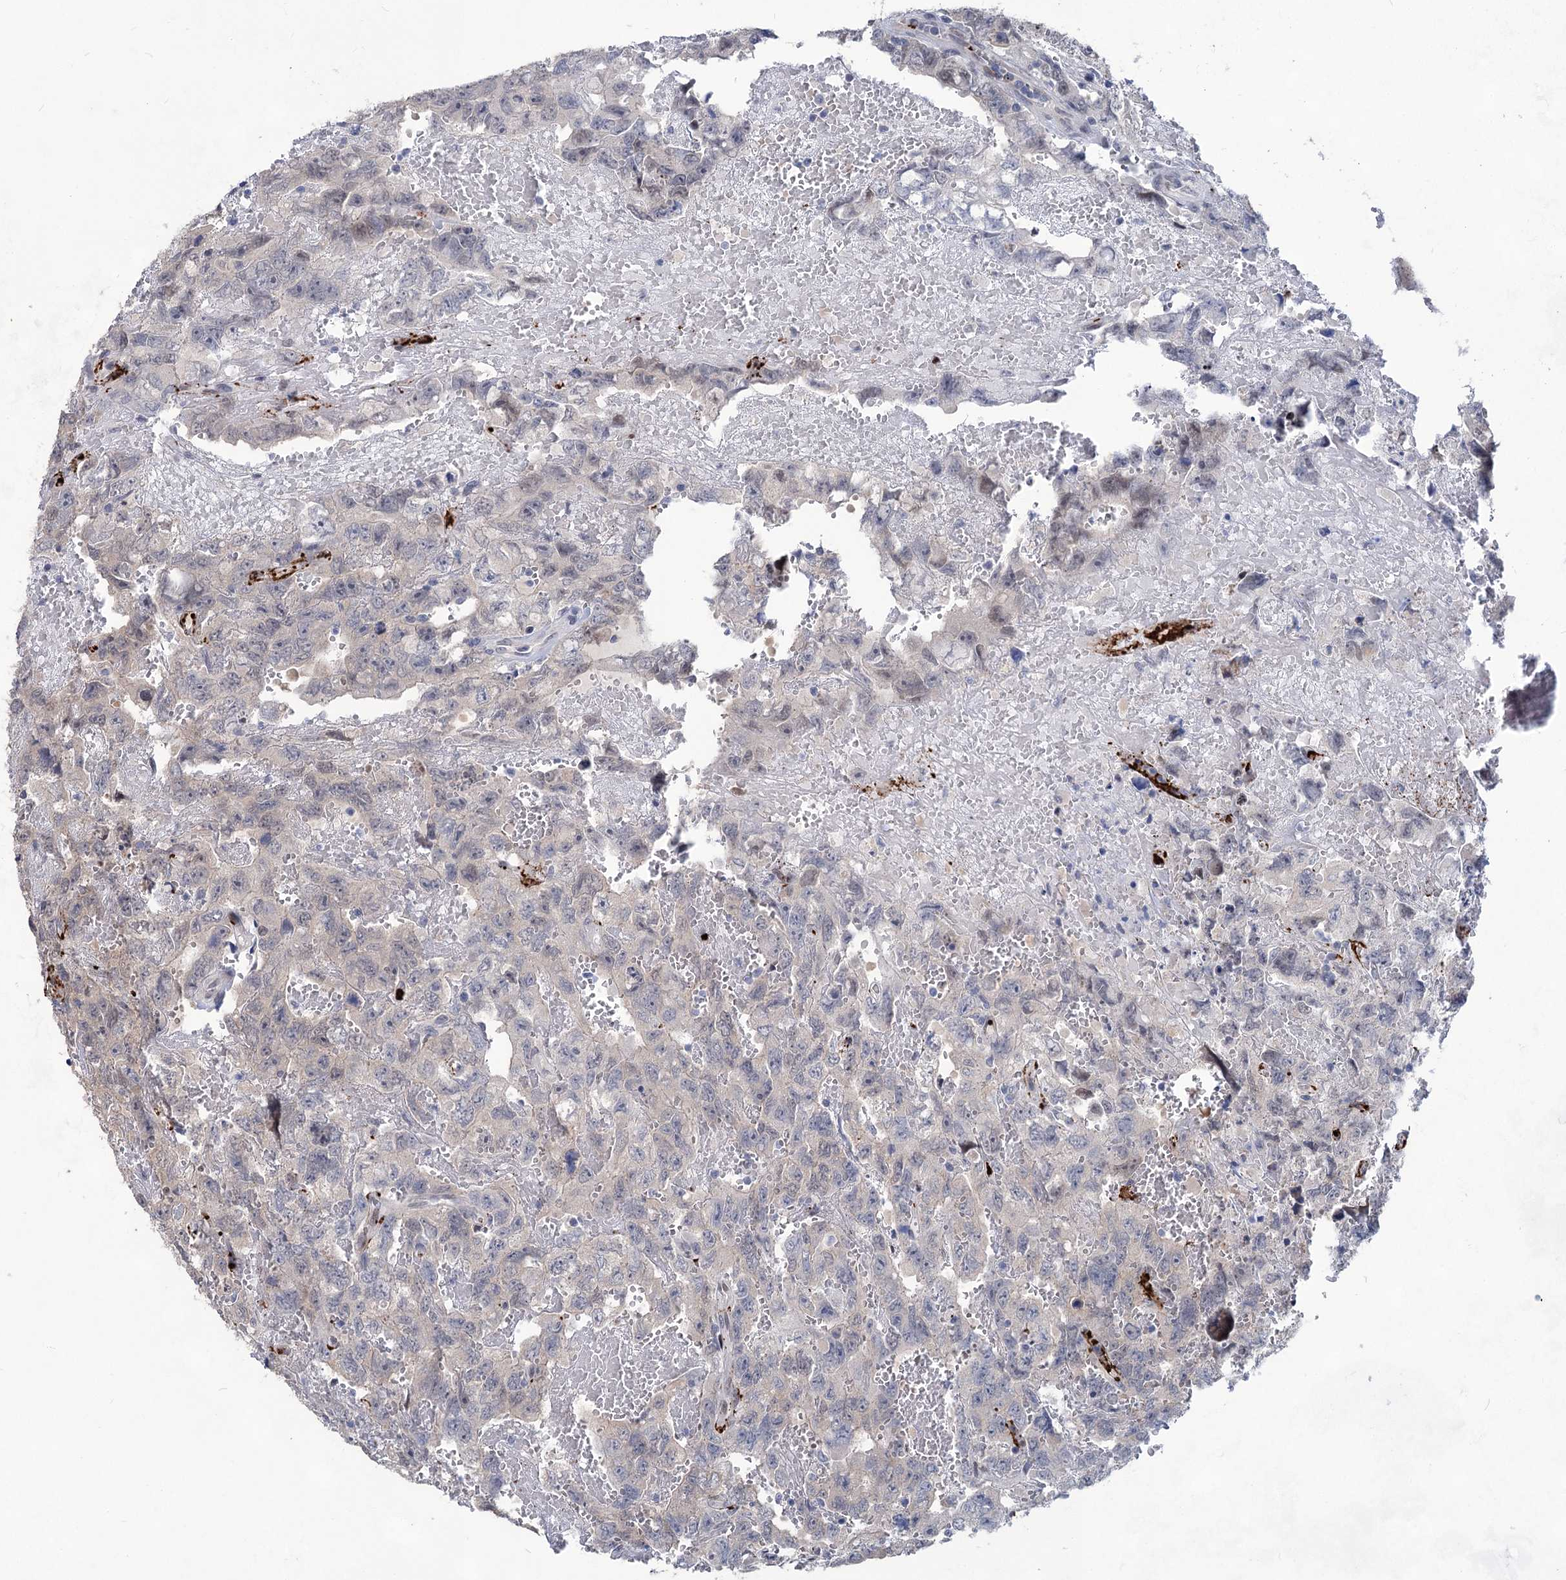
{"staining": {"intensity": "negative", "quantity": "none", "location": "none"}, "tissue": "testis cancer", "cell_type": "Tumor cells", "image_type": "cancer", "snomed": [{"axis": "morphology", "description": "Carcinoma, Embryonal, NOS"}, {"axis": "topography", "description": "Testis"}], "caption": "Immunohistochemistry (IHC) micrograph of neoplastic tissue: human testis embryonal carcinoma stained with DAB reveals no significant protein expression in tumor cells.", "gene": "MON2", "patient": {"sex": "male", "age": 45}}